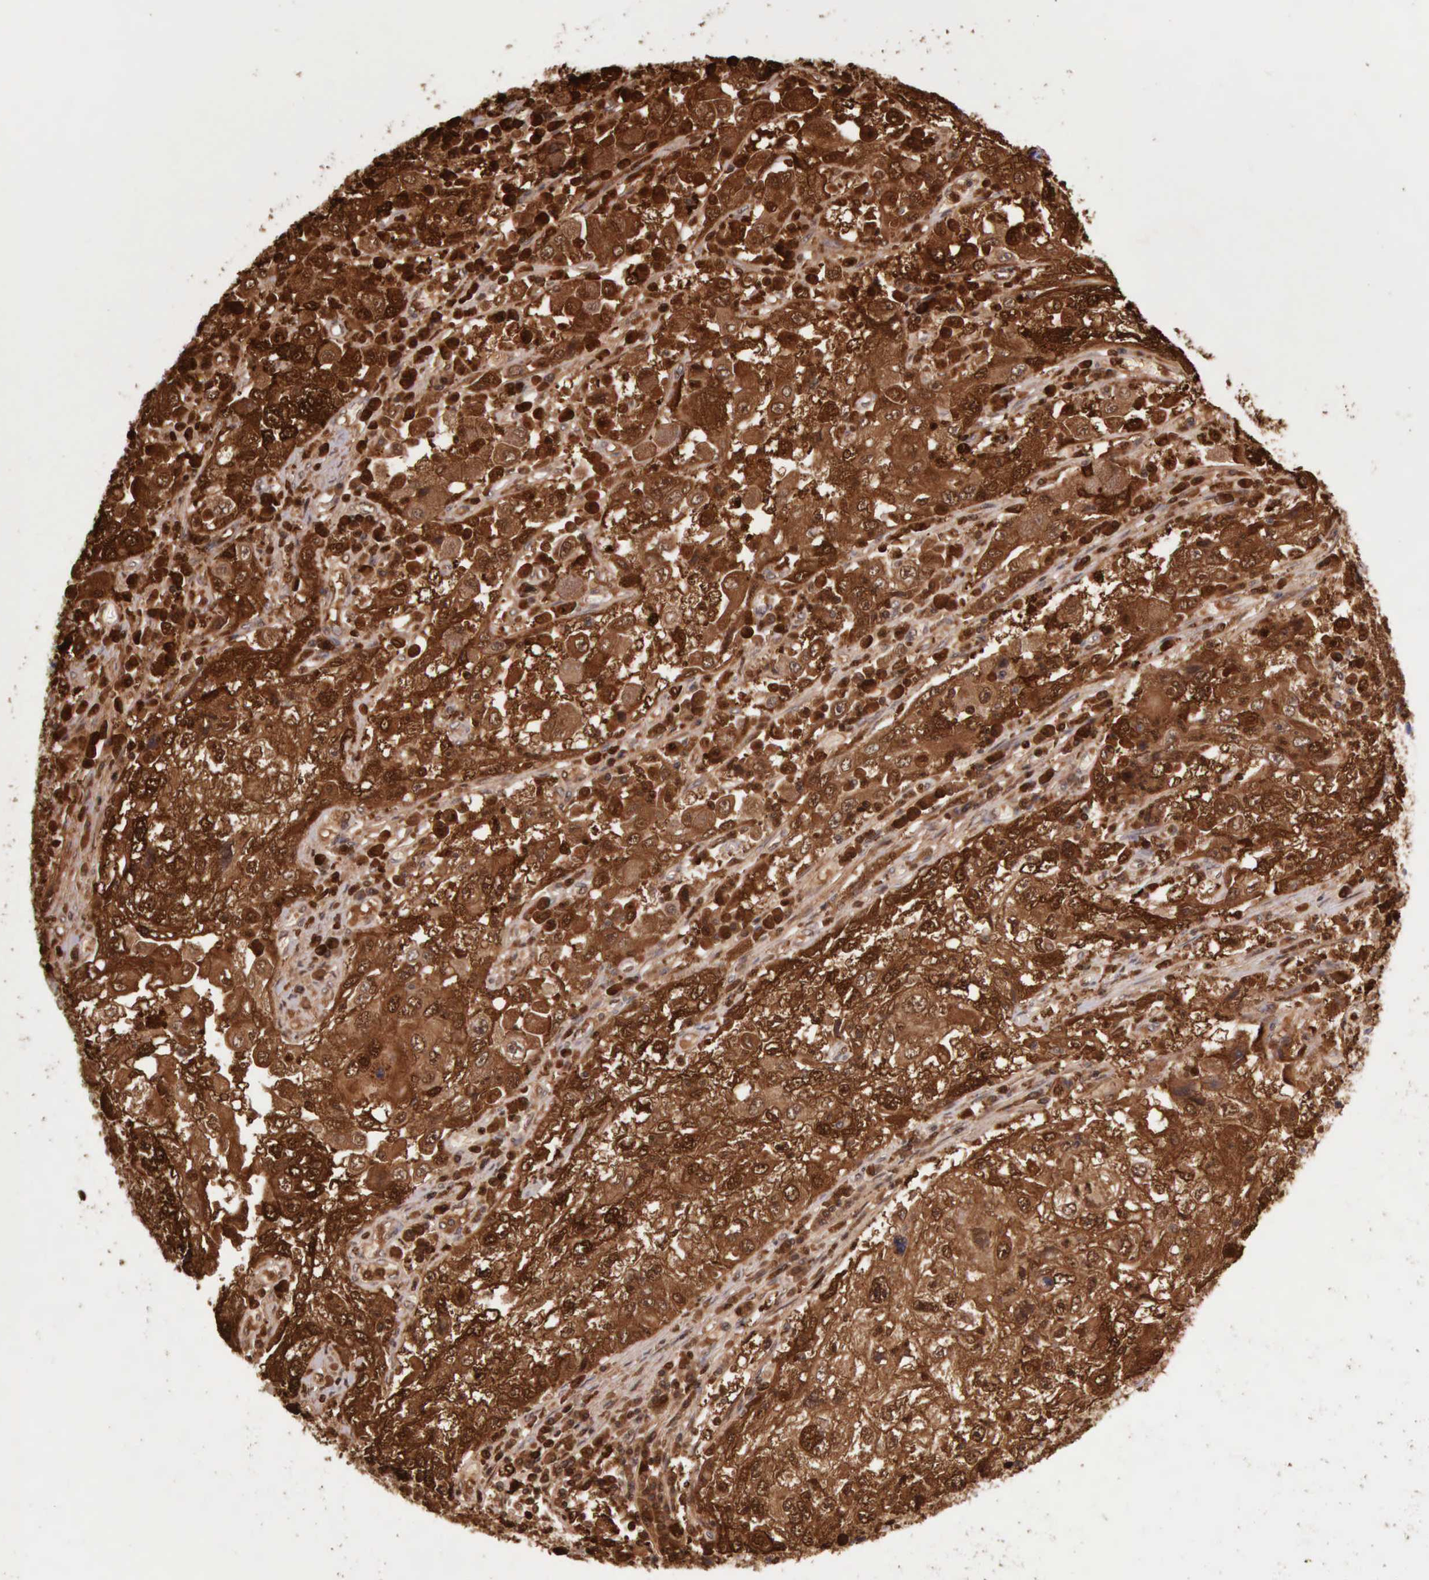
{"staining": {"intensity": "strong", "quantity": ">75%", "location": "cytoplasmic/membranous,nuclear"}, "tissue": "cervical cancer", "cell_type": "Tumor cells", "image_type": "cancer", "snomed": [{"axis": "morphology", "description": "Squamous cell carcinoma, NOS"}, {"axis": "topography", "description": "Cervix"}], "caption": "Immunohistochemical staining of squamous cell carcinoma (cervical) shows high levels of strong cytoplasmic/membranous and nuclear expression in about >75% of tumor cells. Nuclei are stained in blue.", "gene": "CSTA", "patient": {"sex": "female", "age": 36}}